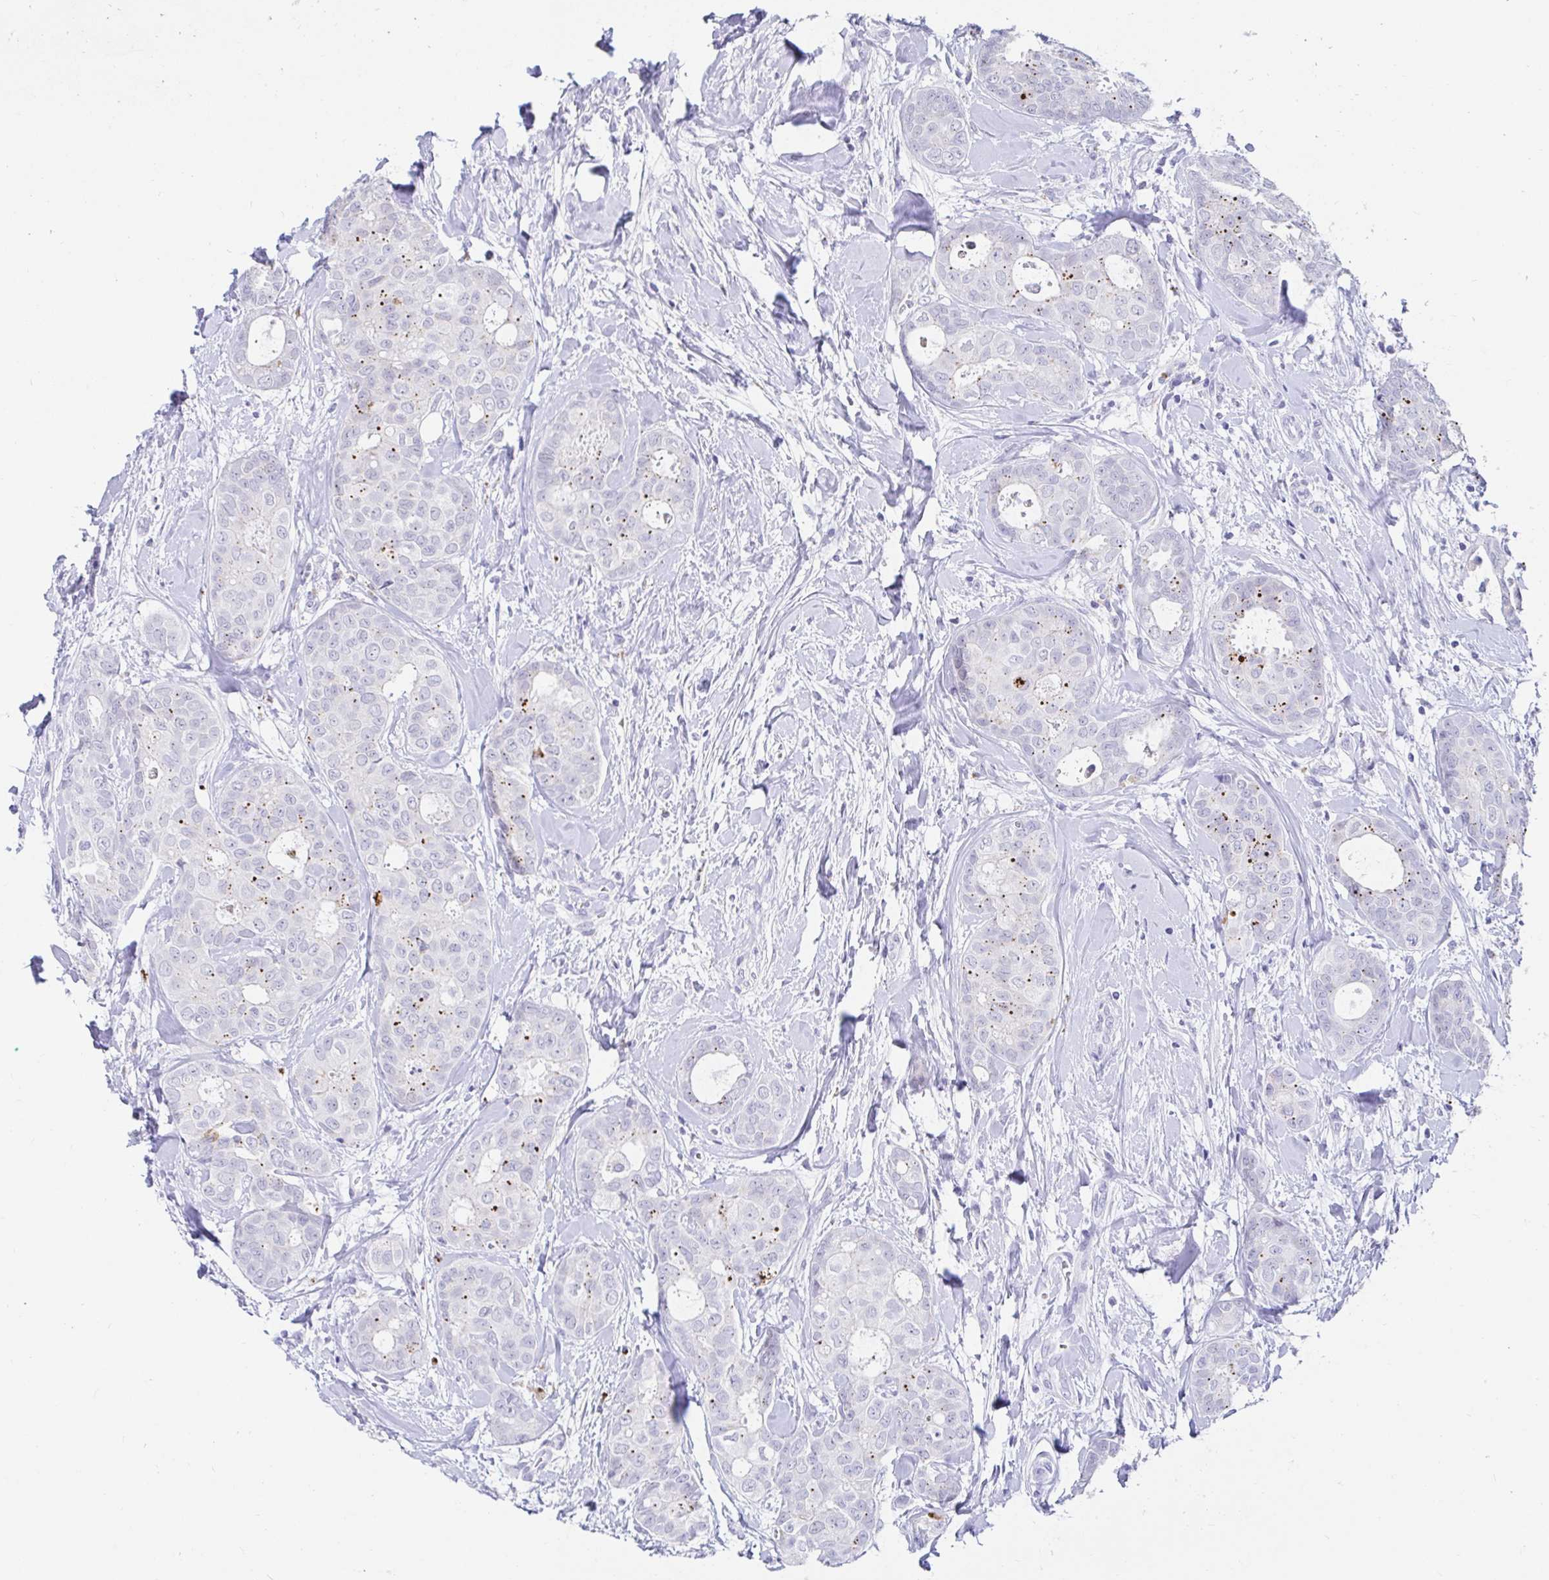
{"staining": {"intensity": "negative", "quantity": "none", "location": "none"}, "tissue": "breast cancer", "cell_type": "Tumor cells", "image_type": "cancer", "snomed": [{"axis": "morphology", "description": "Duct carcinoma"}, {"axis": "topography", "description": "Breast"}], "caption": "High power microscopy micrograph of an immunohistochemistry photomicrograph of breast cancer (infiltrating ductal carcinoma), revealing no significant expression in tumor cells.", "gene": "OR10K1", "patient": {"sex": "female", "age": 45}}